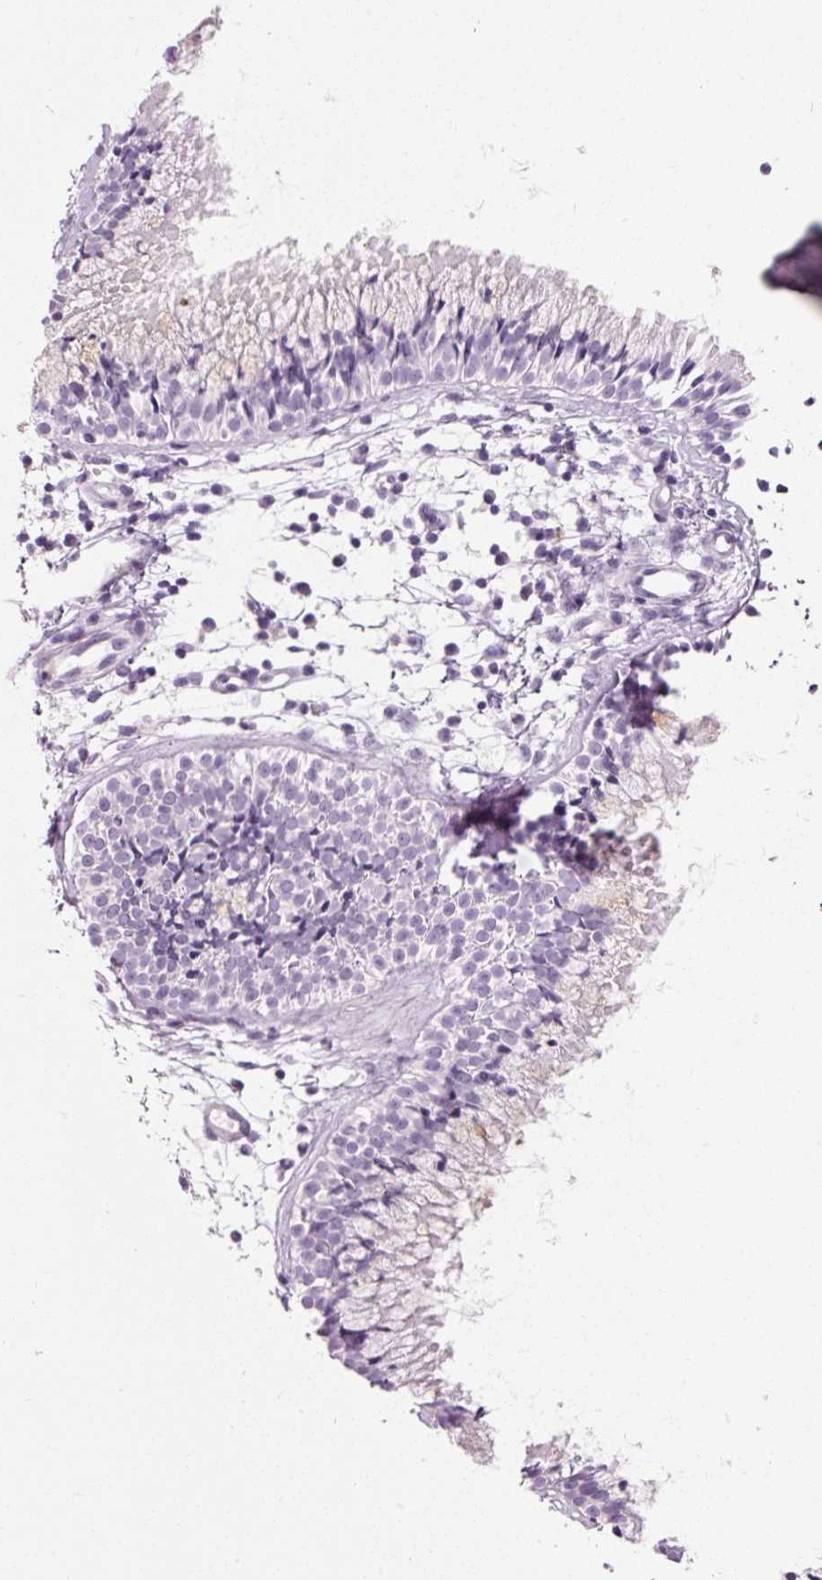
{"staining": {"intensity": "moderate", "quantity": "<25%", "location": "cytoplasmic/membranous"}, "tissue": "nasopharynx", "cell_type": "Respiratory epithelial cells", "image_type": "normal", "snomed": [{"axis": "morphology", "description": "Normal tissue, NOS"}, {"axis": "topography", "description": "Nasopharynx"}], "caption": "Moderate cytoplasmic/membranous positivity for a protein is seen in approximately <25% of respiratory epithelial cells of normal nasopharynx using immunohistochemistry.", "gene": "MUC5AC", "patient": {"sex": "male", "age": 21}}